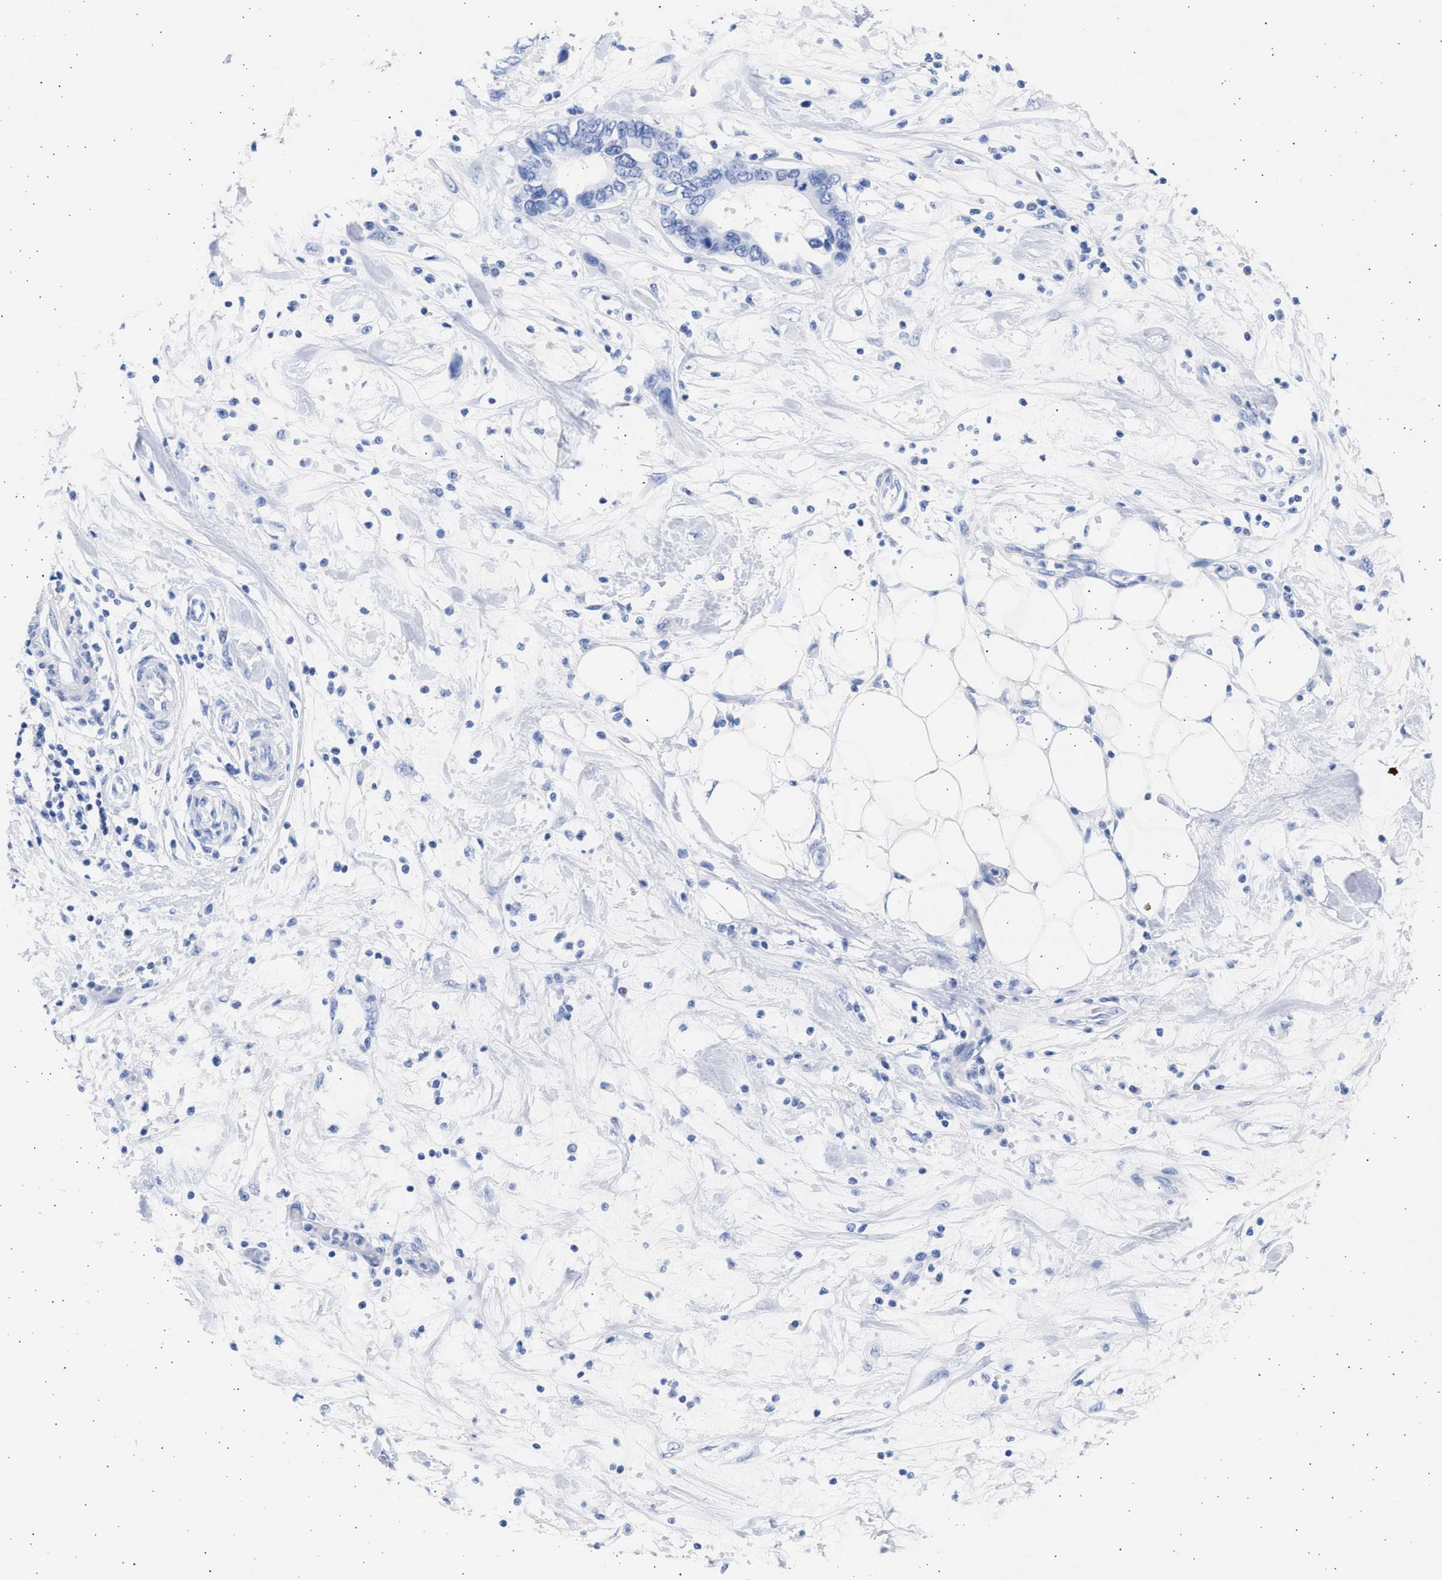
{"staining": {"intensity": "negative", "quantity": "none", "location": "none"}, "tissue": "pancreatic cancer", "cell_type": "Tumor cells", "image_type": "cancer", "snomed": [{"axis": "morphology", "description": "Adenocarcinoma, NOS"}, {"axis": "topography", "description": "Pancreas"}], "caption": "High magnification brightfield microscopy of pancreatic cancer stained with DAB (brown) and counterstained with hematoxylin (blue): tumor cells show no significant staining.", "gene": "ALDOC", "patient": {"sex": "female", "age": 57}}